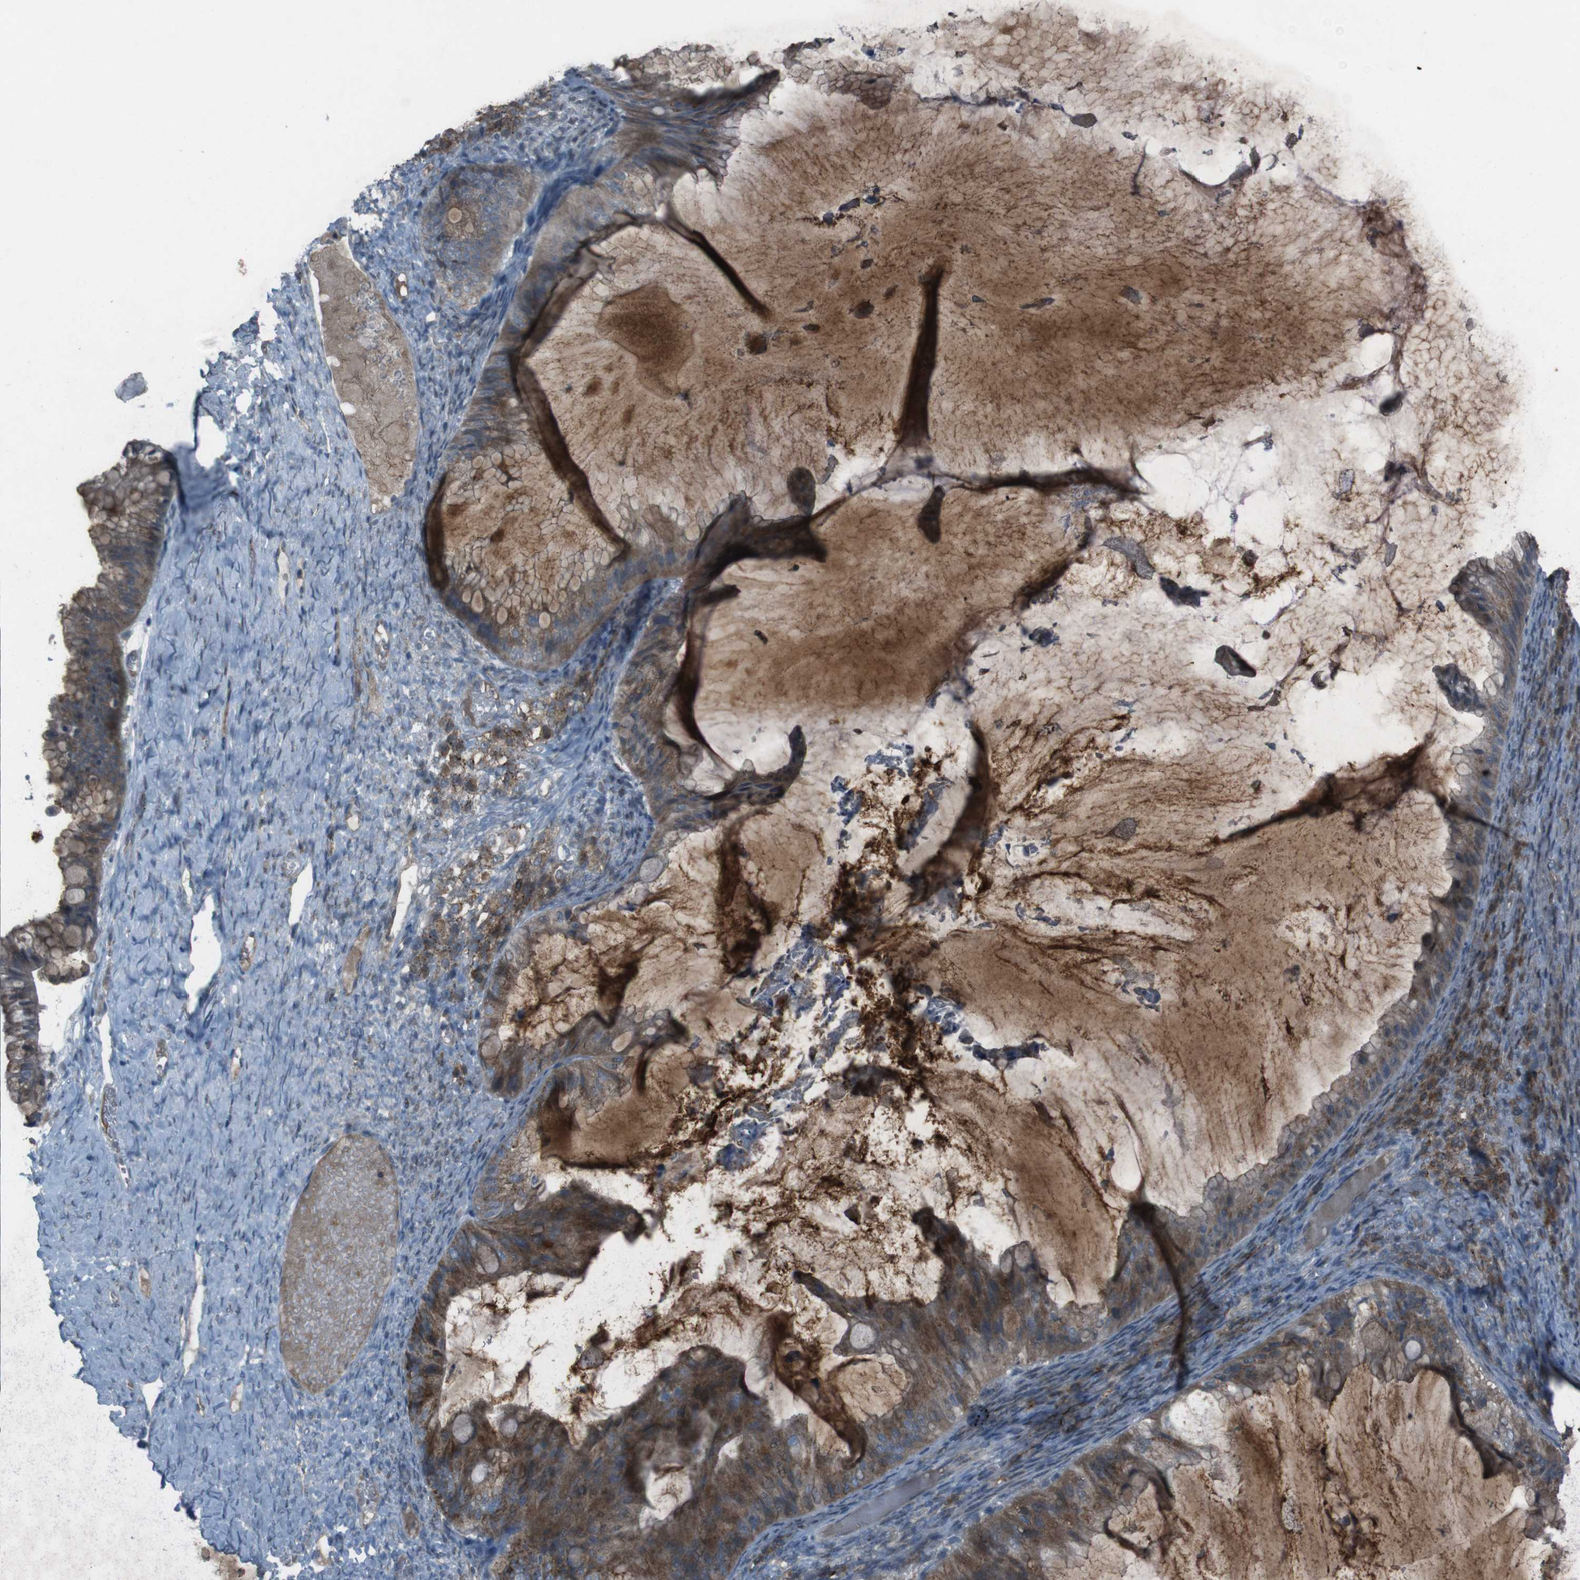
{"staining": {"intensity": "moderate", "quantity": ">75%", "location": "cytoplasmic/membranous"}, "tissue": "ovarian cancer", "cell_type": "Tumor cells", "image_type": "cancer", "snomed": [{"axis": "morphology", "description": "Cystadenocarcinoma, mucinous, NOS"}, {"axis": "topography", "description": "Ovary"}], "caption": "An image of ovarian mucinous cystadenocarcinoma stained for a protein displays moderate cytoplasmic/membranous brown staining in tumor cells. (Brightfield microscopy of DAB IHC at high magnification).", "gene": "EFNA5", "patient": {"sex": "female", "age": 61}}